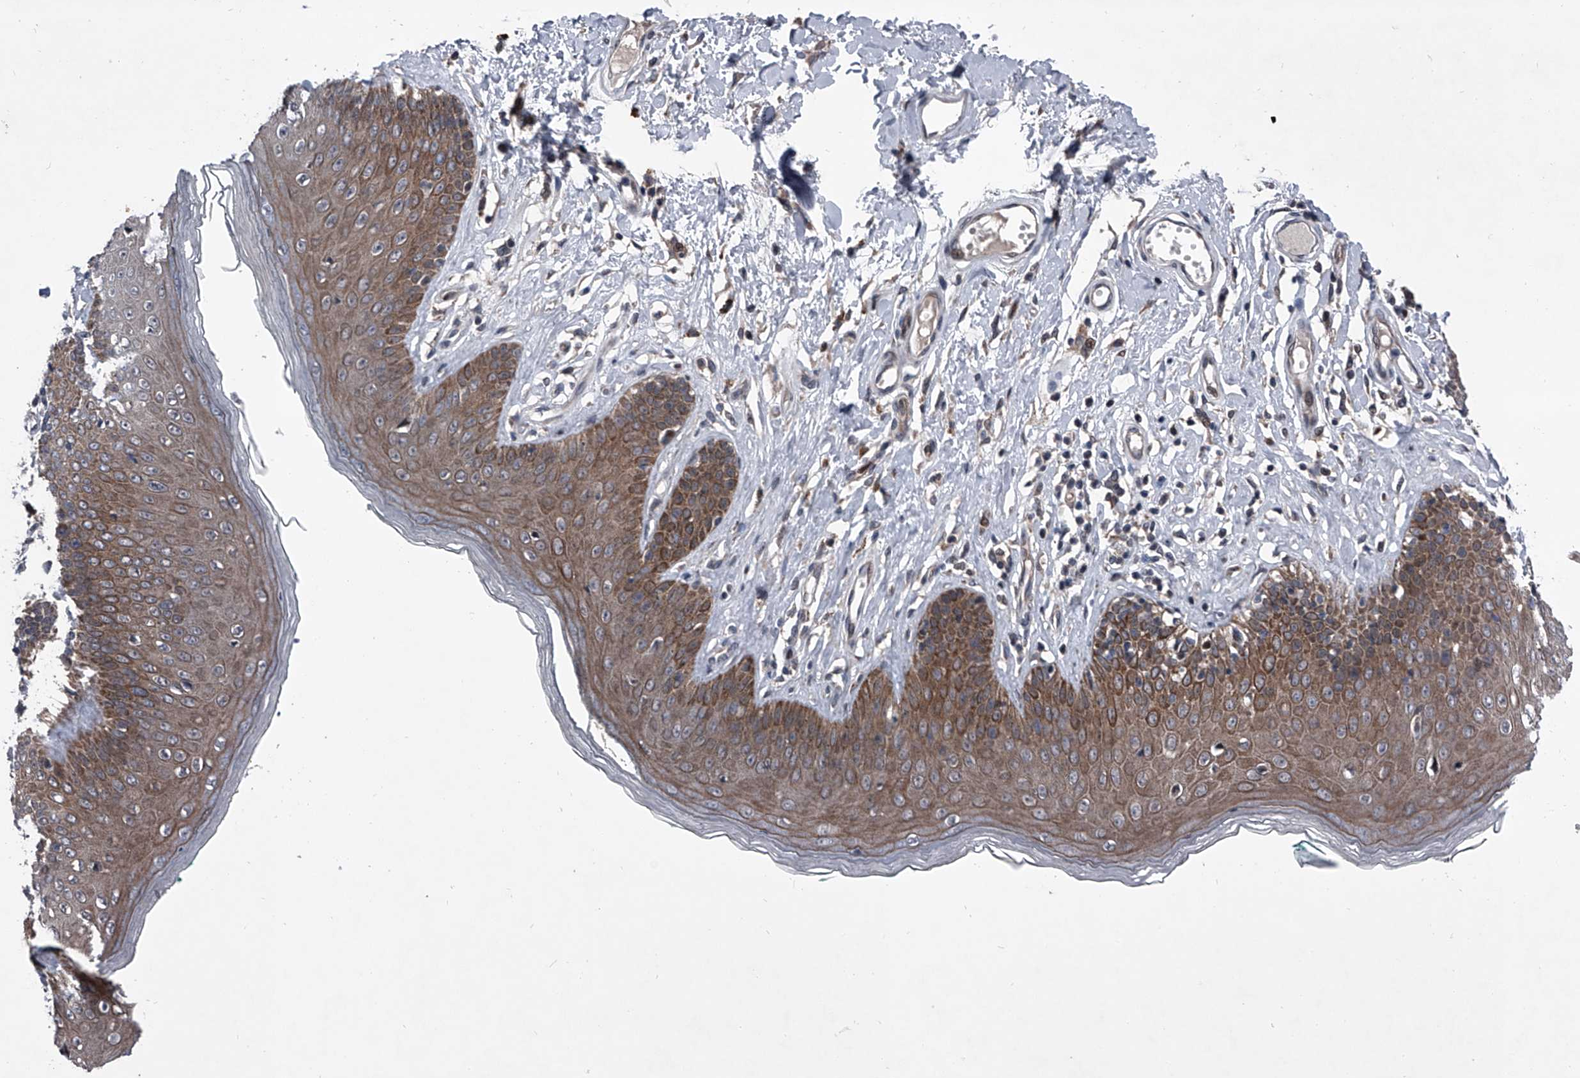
{"staining": {"intensity": "moderate", "quantity": ">75%", "location": "cytoplasmic/membranous"}, "tissue": "skin", "cell_type": "Epidermal cells", "image_type": "normal", "snomed": [{"axis": "morphology", "description": "Normal tissue, NOS"}, {"axis": "morphology", "description": "Squamous cell carcinoma, NOS"}, {"axis": "topography", "description": "Vulva"}], "caption": "Immunohistochemical staining of unremarkable skin reveals medium levels of moderate cytoplasmic/membranous staining in about >75% of epidermal cells. (Brightfield microscopy of DAB IHC at high magnification).", "gene": "ELK4", "patient": {"sex": "female", "age": 85}}